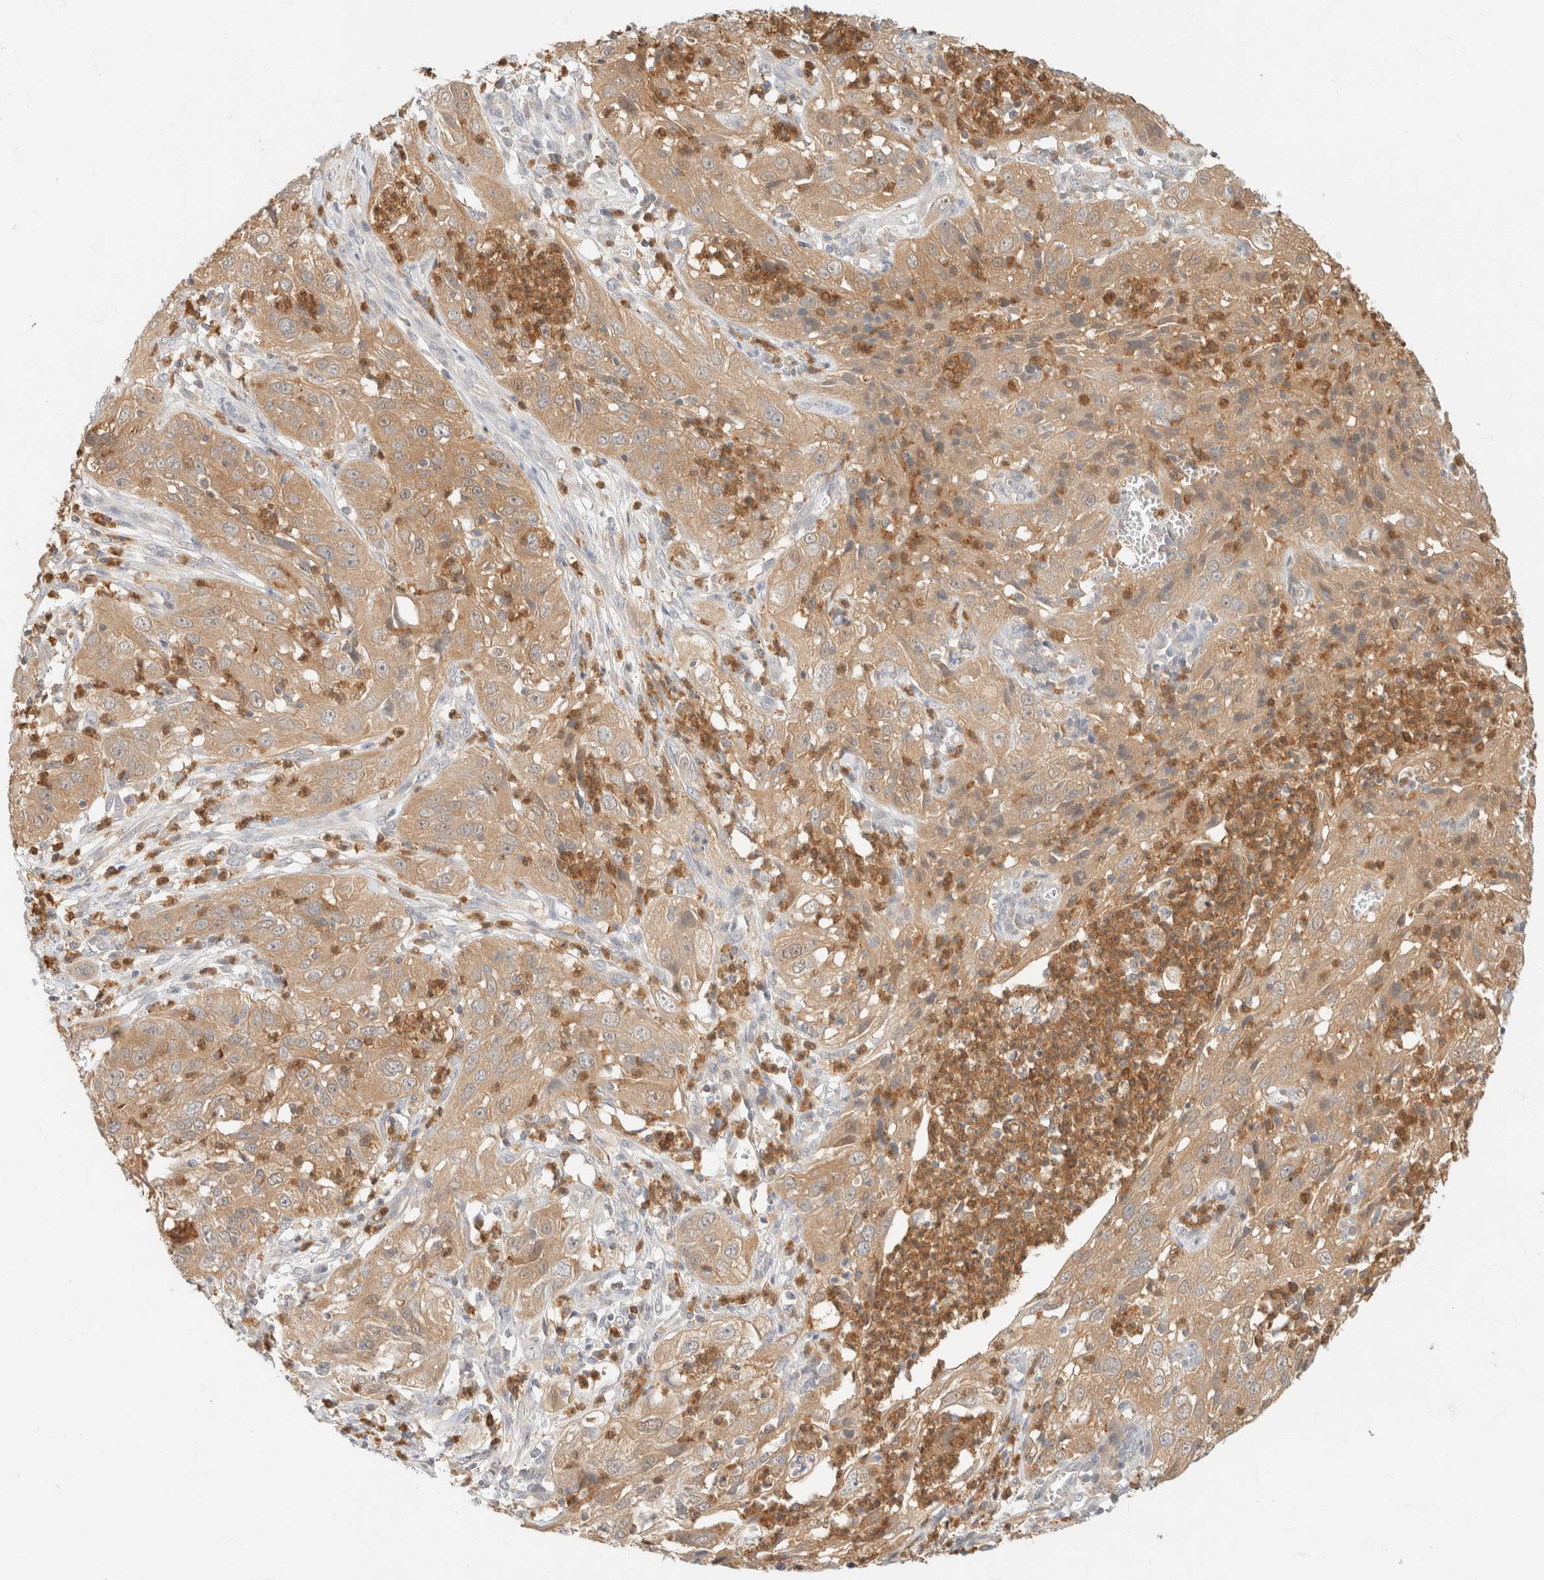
{"staining": {"intensity": "moderate", "quantity": ">75%", "location": "cytoplasmic/membranous"}, "tissue": "cervical cancer", "cell_type": "Tumor cells", "image_type": "cancer", "snomed": [{"axis": "morphology", "description": "Squamous cell carcinoma, NOS"}, {"axis": "topography", "description": "Cervix"}], "caption": "Moderate cytoplasmic/membranous protein expression is appreciated in about >75% of tumor cells in cervical cancer.", "gene": "GPI", "patient": {"sex": "female", "age": 32}}